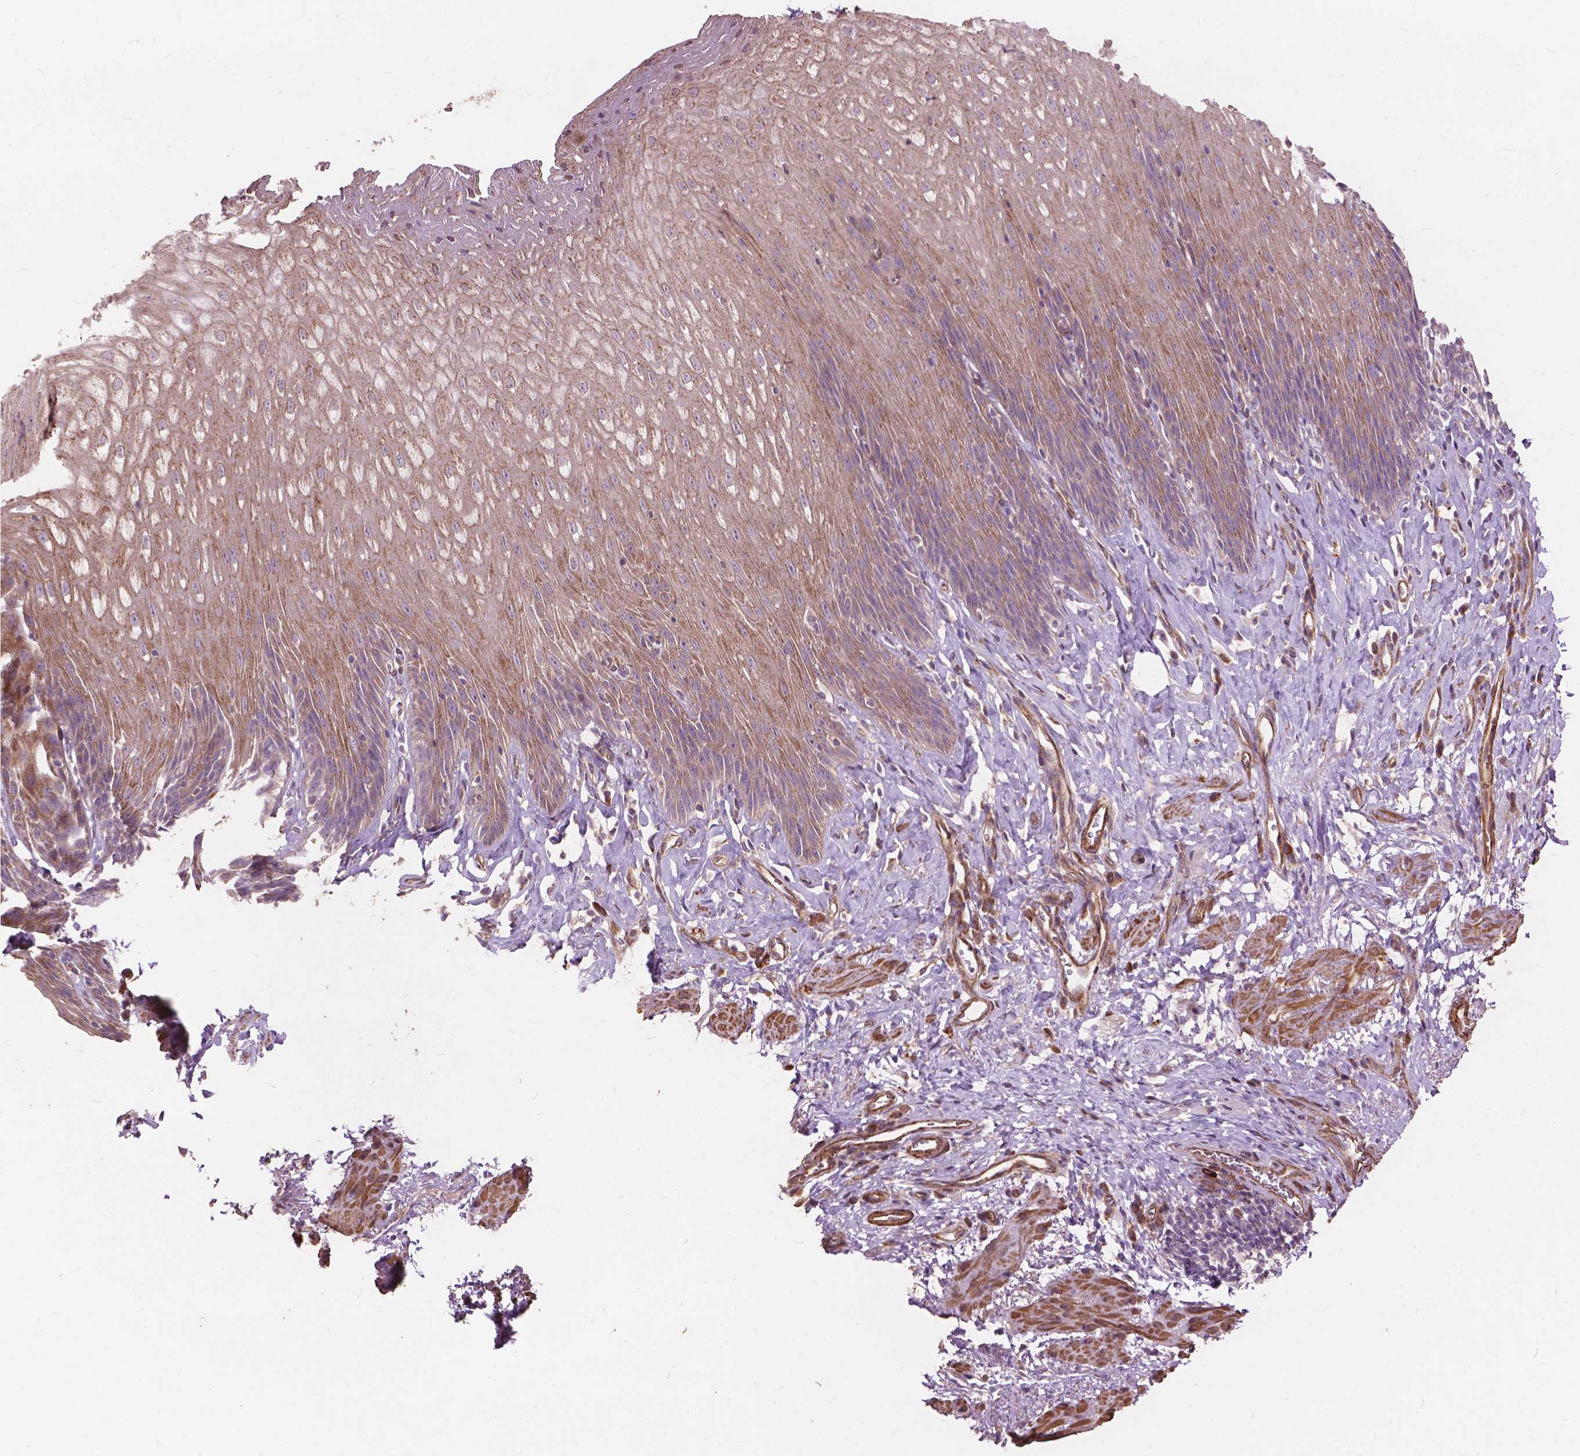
{"staining": {"intensity": "moderate", "quantity": "25%-75%", "location": "cytoplasmic/membranous"}, "tissue": "esophagus", "cell_type": "Squamous epithelial cells", "image_type": "normal", "snomed": [{"axis": "morphology", "description": "Normal tissue, NOS"}, {"axis": "topography", "description": "Esophagus"}], "caption": "Squamous epithelial cells reveal medium levels of moderate cytoplasmic/membranous staining in about 25%-75% of cells in unremarkable esophagus.", "gene": "FNIP1", "patient": {"sex": "female", "age": 61}}